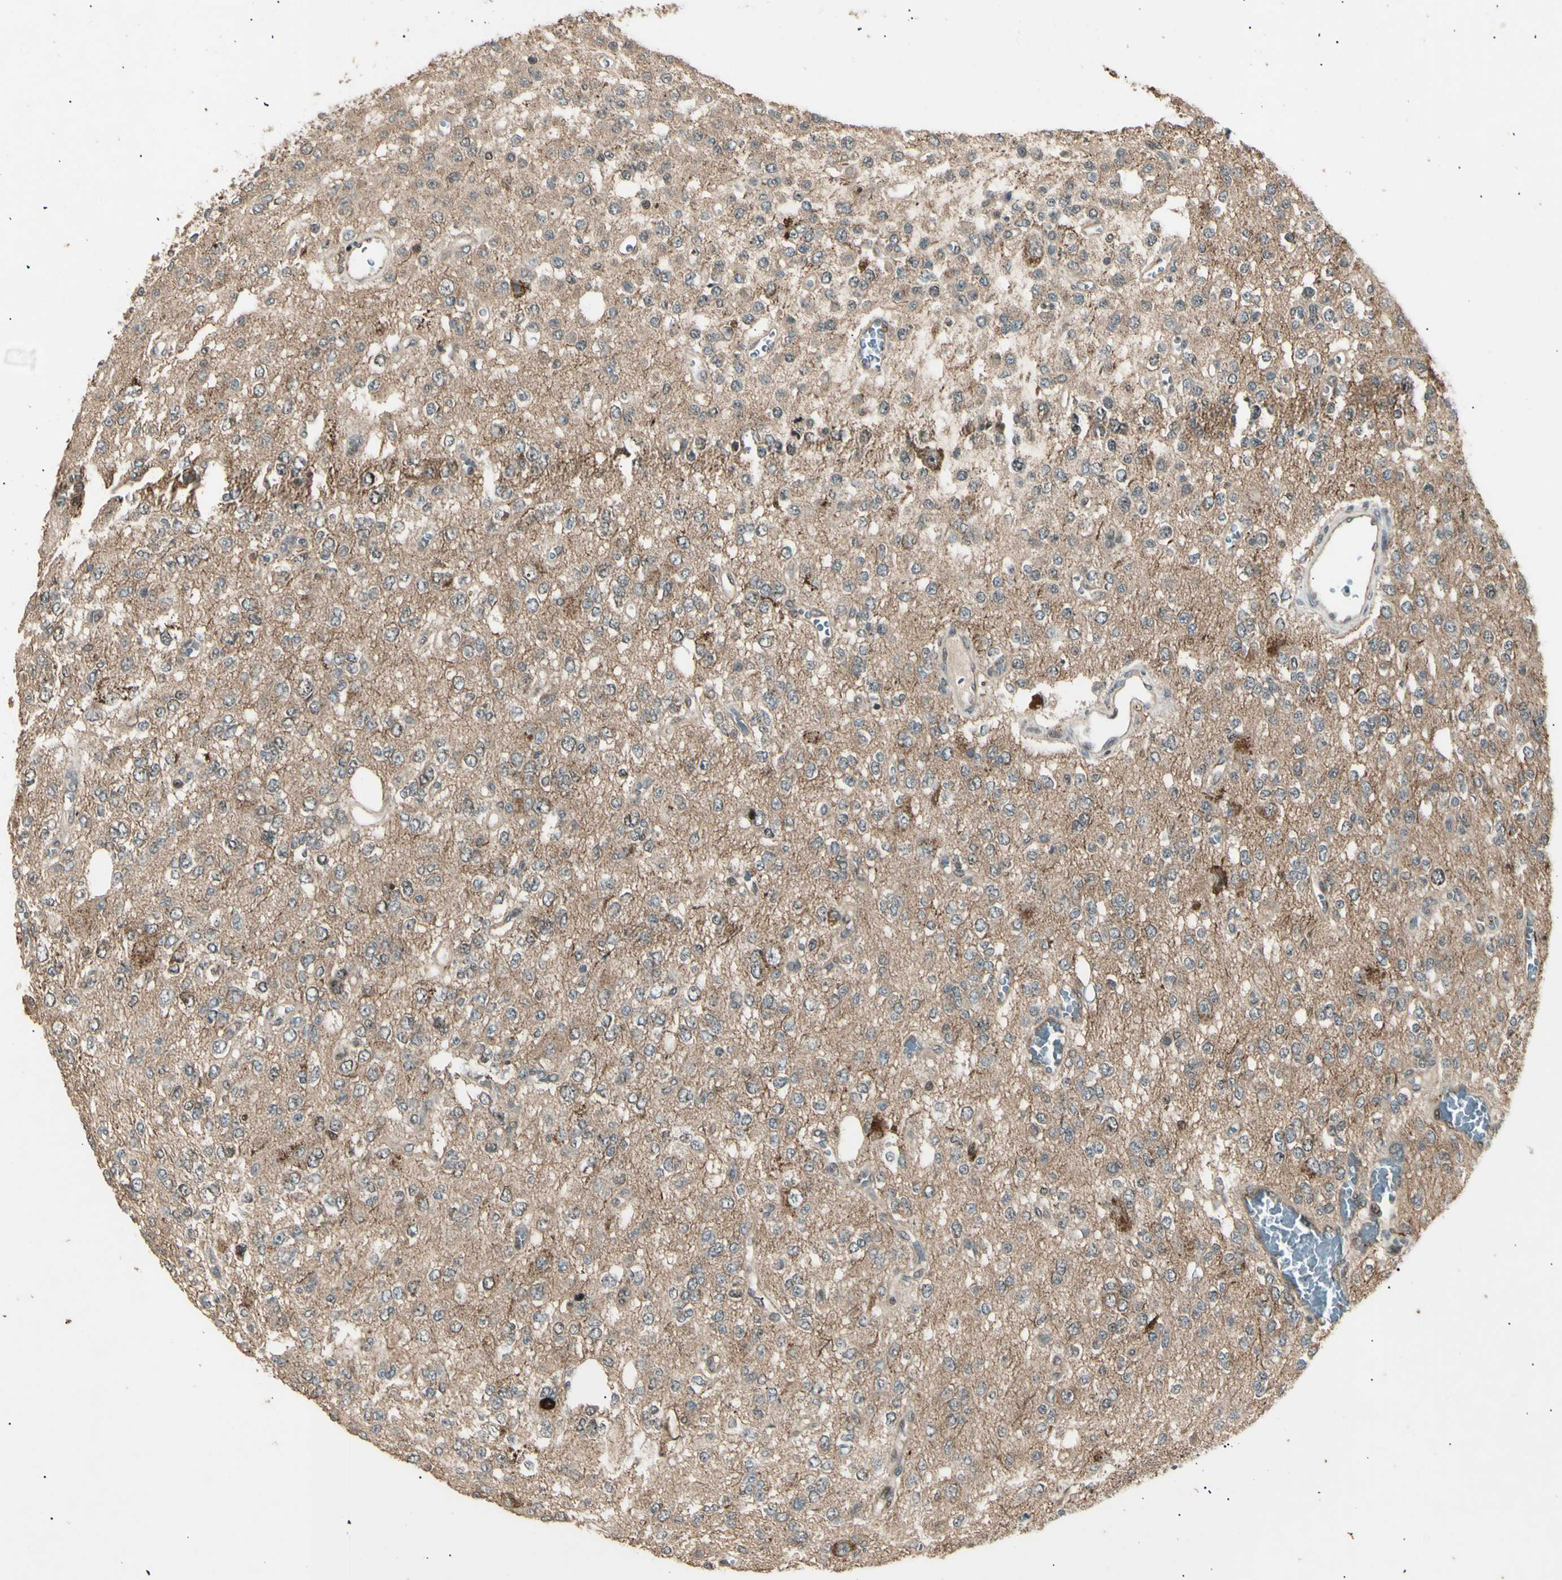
{"staining": {"intensity": "weak", "quantity": "<25%", "location": "cytoplasmic/membranous"}, "tissue": "glioma", "cell_type": "Tumor cells", "image_type": "cancer", "snomed": [{"axis": "morphology", "description": "Glioma, malignant, Low grade"}, {"axis": "topography", "description": "Brain"}], "caption": "IHC photomicrograph of neoplastic tissue: low-grade glioma (malignant) stained with DAB (3,3'-diaminobenzidine) displays no significant protein positivity in tumor cells.", "gene": "NUAK2", "patient": {"sex": "male", "age": 38}}